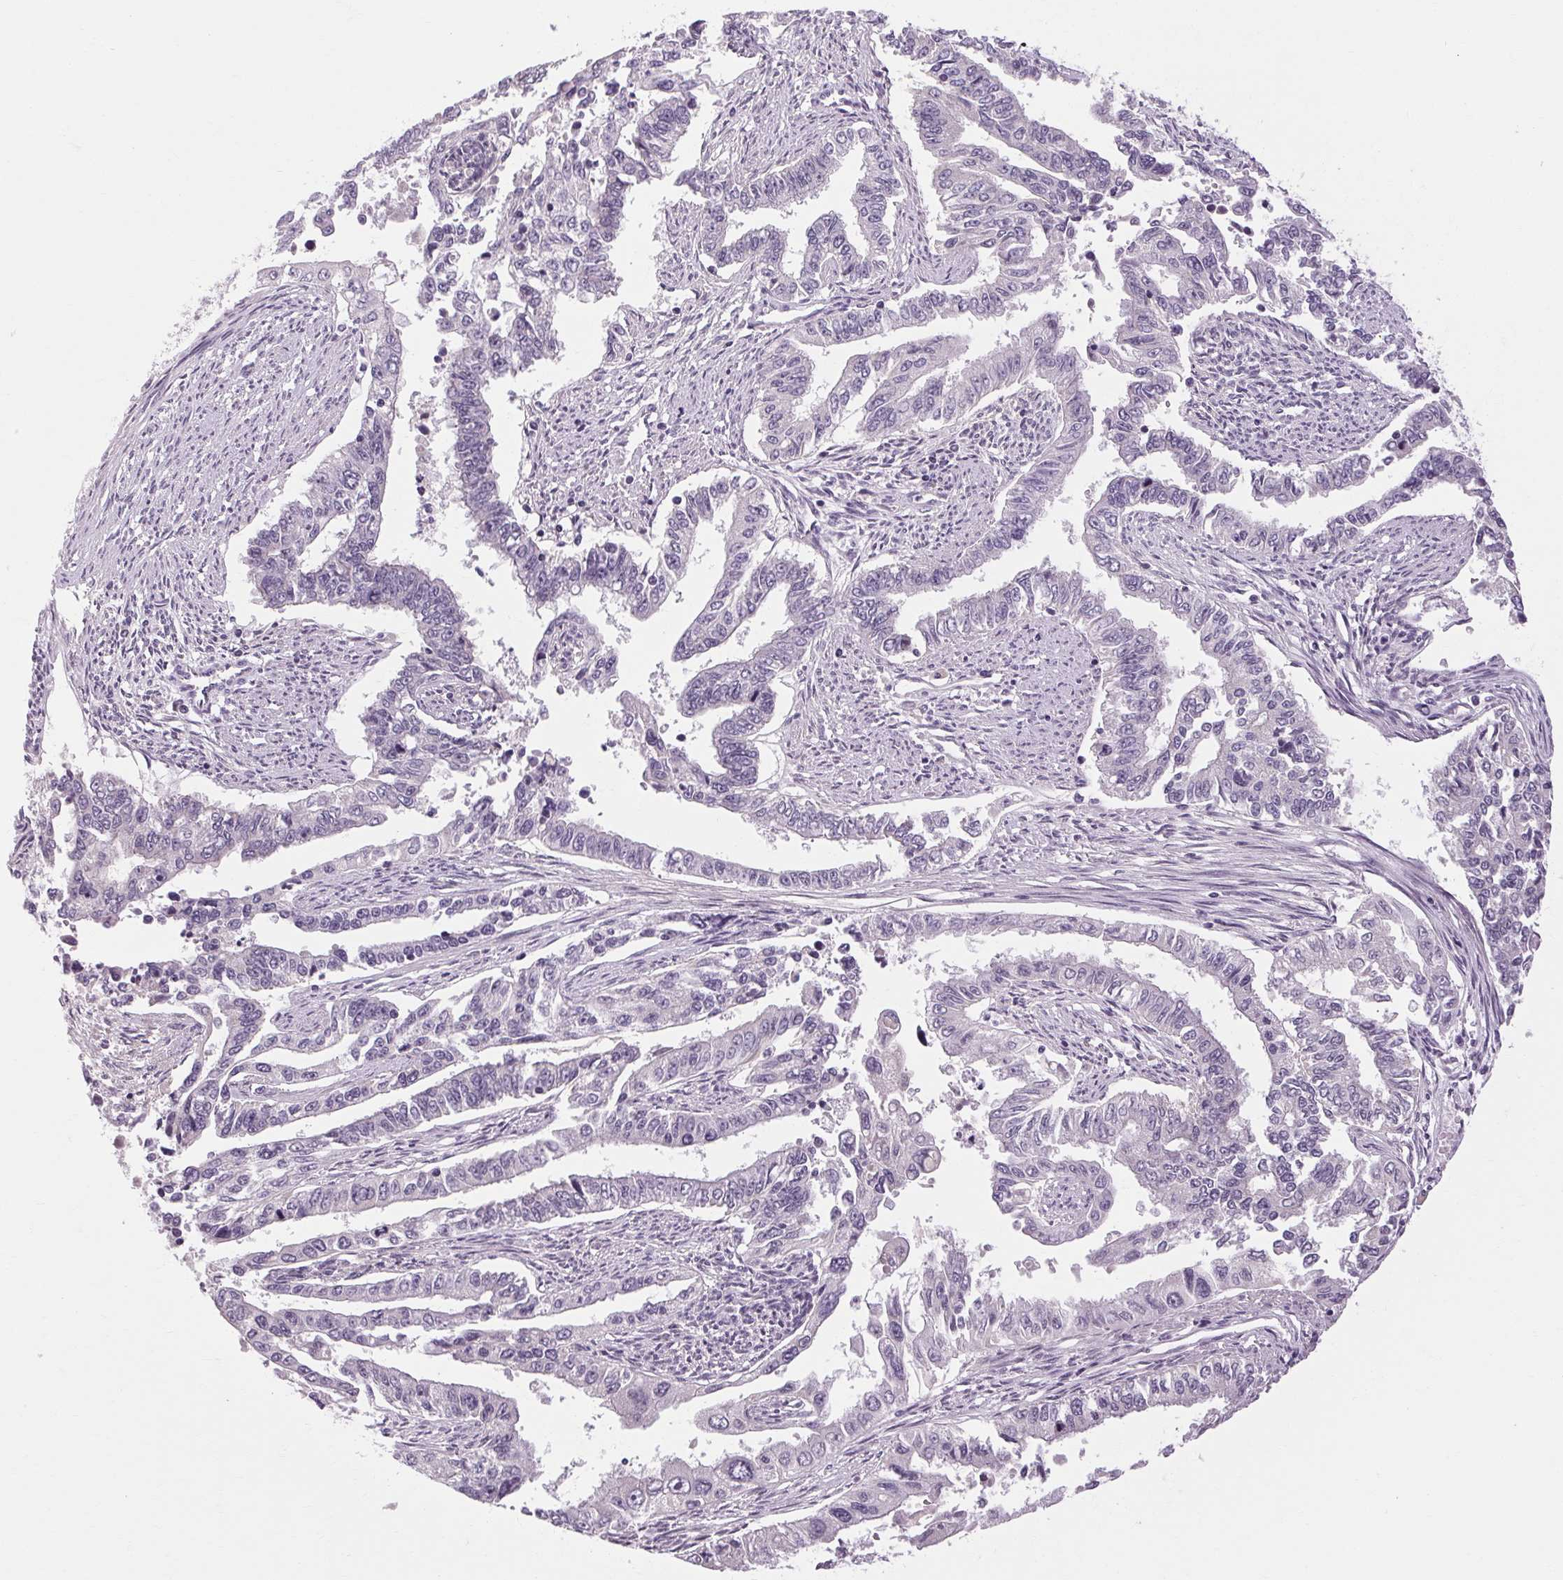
{"staining": {"intensity": "negative", "quantity": "none", "location": "none"}, "tissue": "endometrial cancer", "cell_type": "Tumor cells", "image_type": "cancer", "snomed": [{"axis": "morphology", "description": "Adenocarcinoma, NOS"}, {"axis": "topography", "description": "Uterus"}], "caption": "An immunohistochemistry micrograph of endometrial cancer is shown. There is no staining in tumor cells of endometrial cancer.", "gene": "KLHL40", "patient": {"sex": "female", "age": 59}}